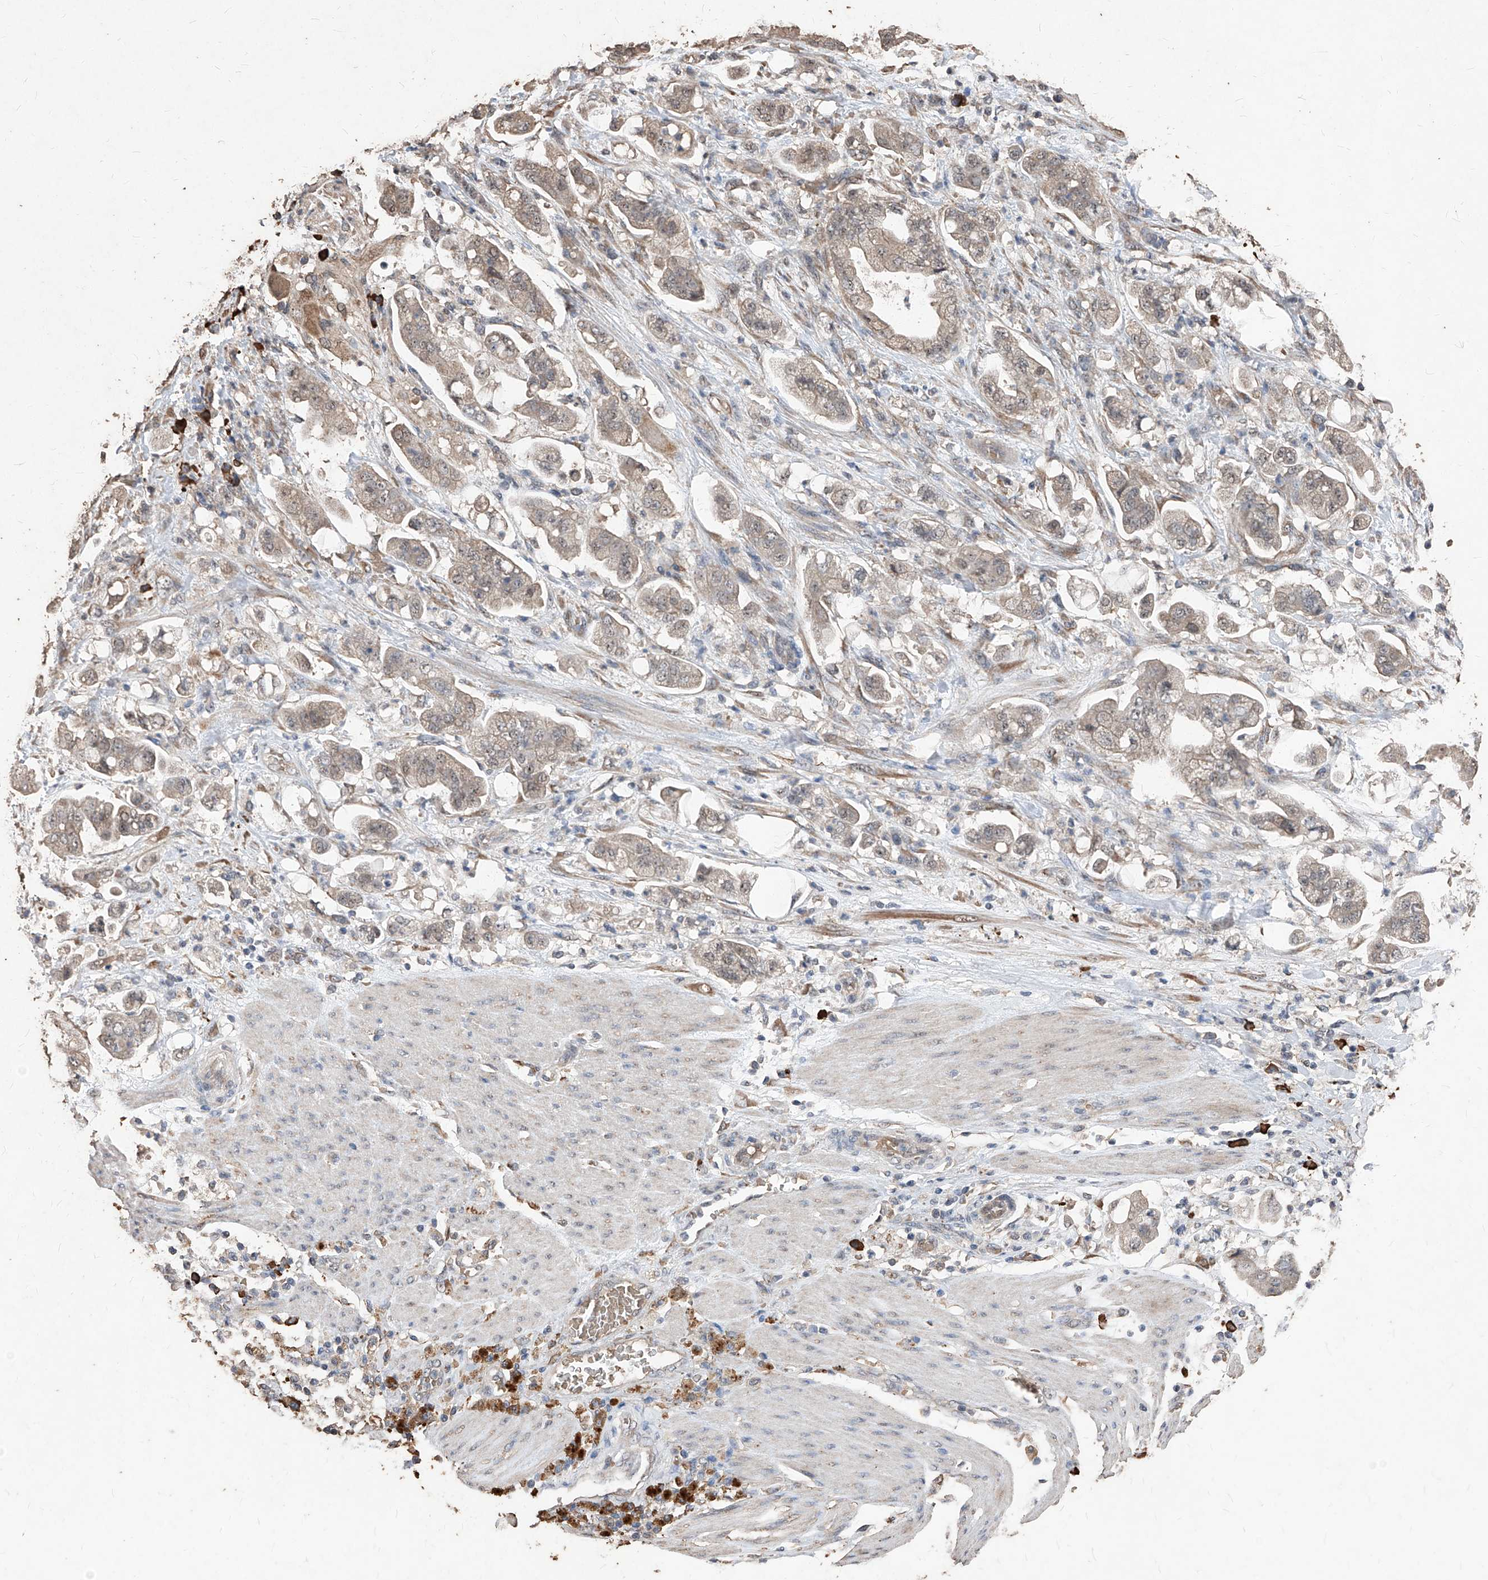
{"staining": {"intensity": "weak", "quantity": ">75%", "location": "cytoplasmic/membranous"}, "tissue": "stomach cancer", "cell_type": "Tumor cells", "image_type": "cancer", "snomed": [{"axis": "morphology", "description": "Adenocarcinoma, NOS"}, {"axis": "topography", "description": "Stomach"}], "caption": "Protein staining of stomach cancer (adenocarcinoma) tissue reveals weak cytoplasmic/membranous staining in about >75% of tumor cells. The staining was performed using DAB to visualize the protein expression in brown, while the nuclei were stained in blue with hematoxylin (Magnification: 20x).", "gene": "EML1", "patient": {"sex": "male", "age": 62}}